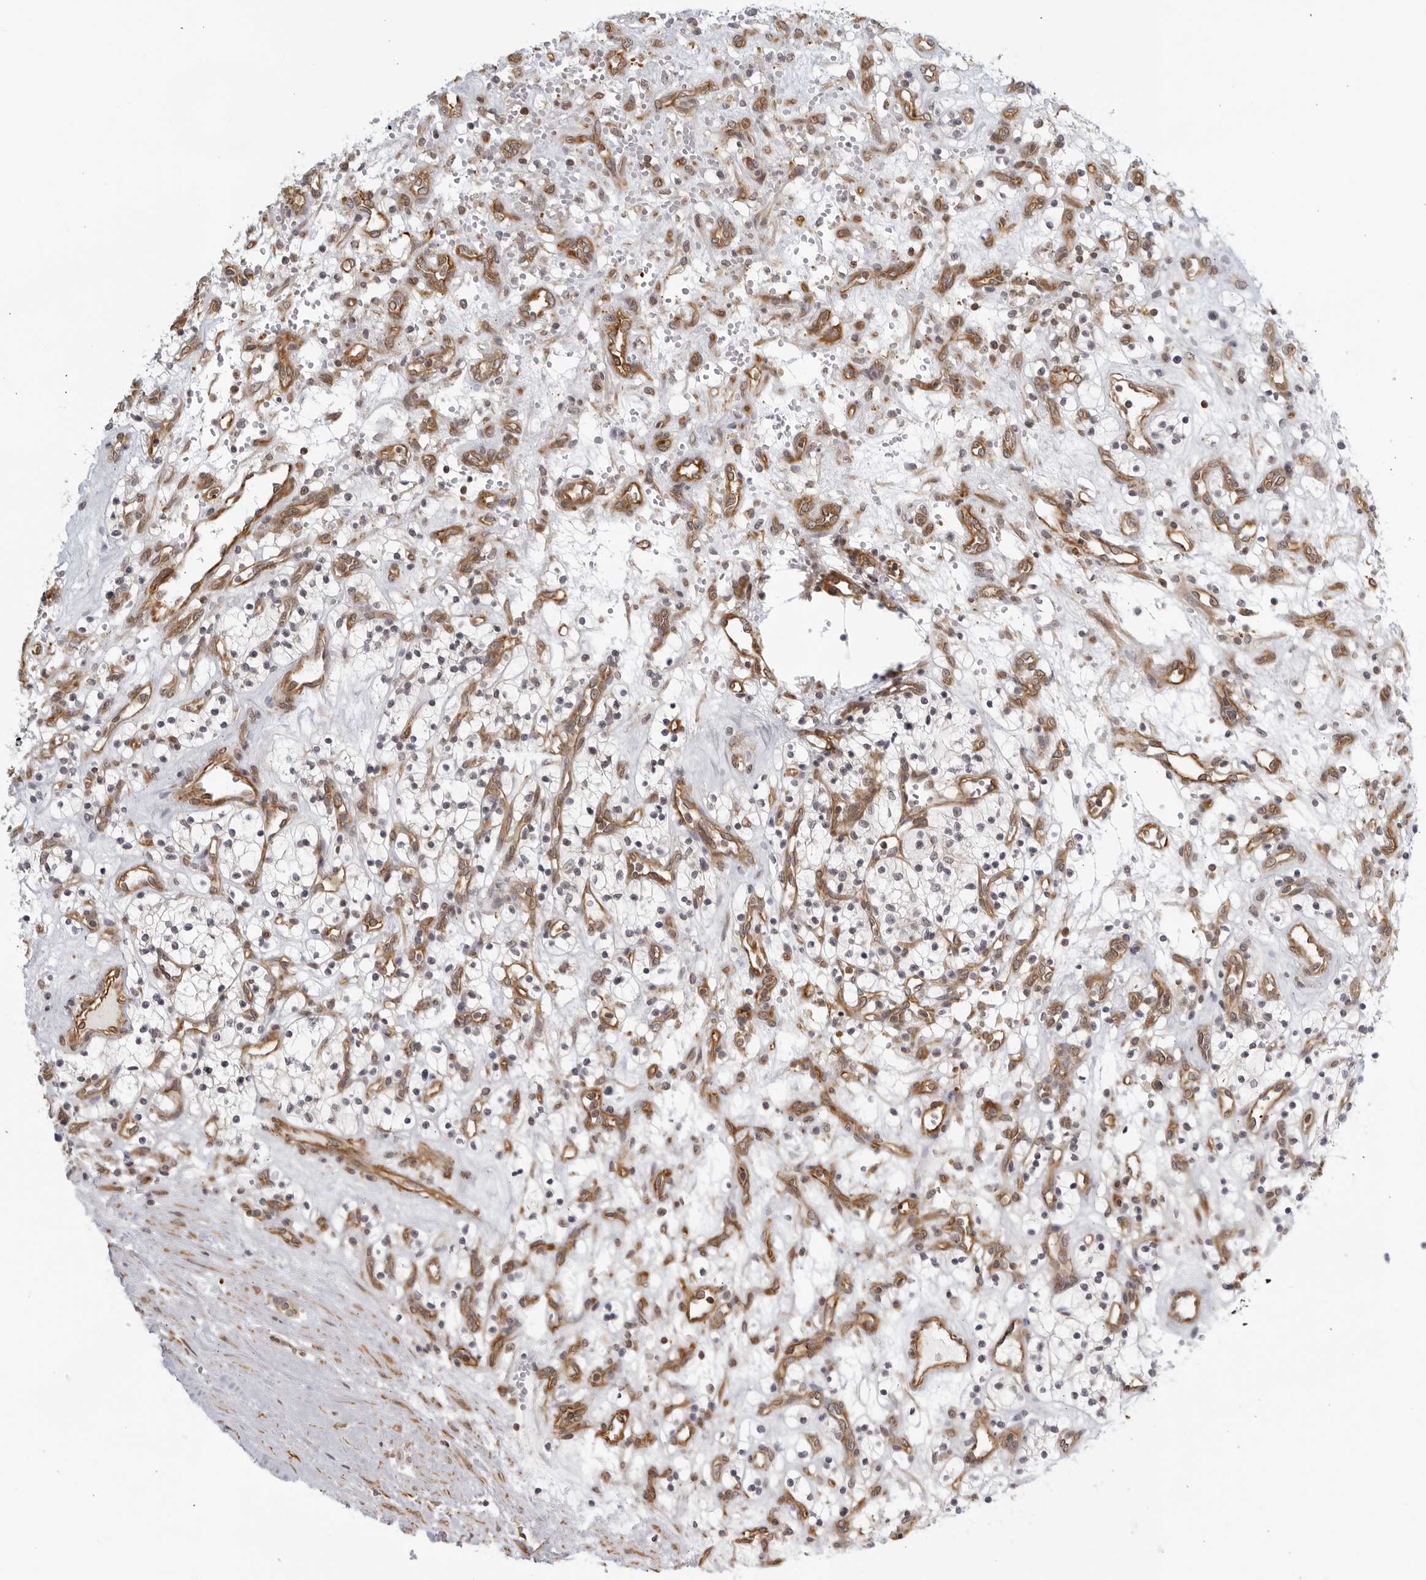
{"staining": {"intensity": "negative", "quantity": "none", "location": "none"}, "tissue": "renal cancer", "cell_type": "Tumor cells", "image_type": "cancer", "snomed": [{"axis": "morphology", "description": "Adenocarcinoma, NOS"}, {"axis": "topography", "description": "Kidney"}], "caption": "Immunohistochemistry (IHC) of renal cancer exhibits no staining in tumor cells. Nuclei are stained in blue.", "gene": "SERTAD4", "patient": {"sex": "female", "age": 57}}